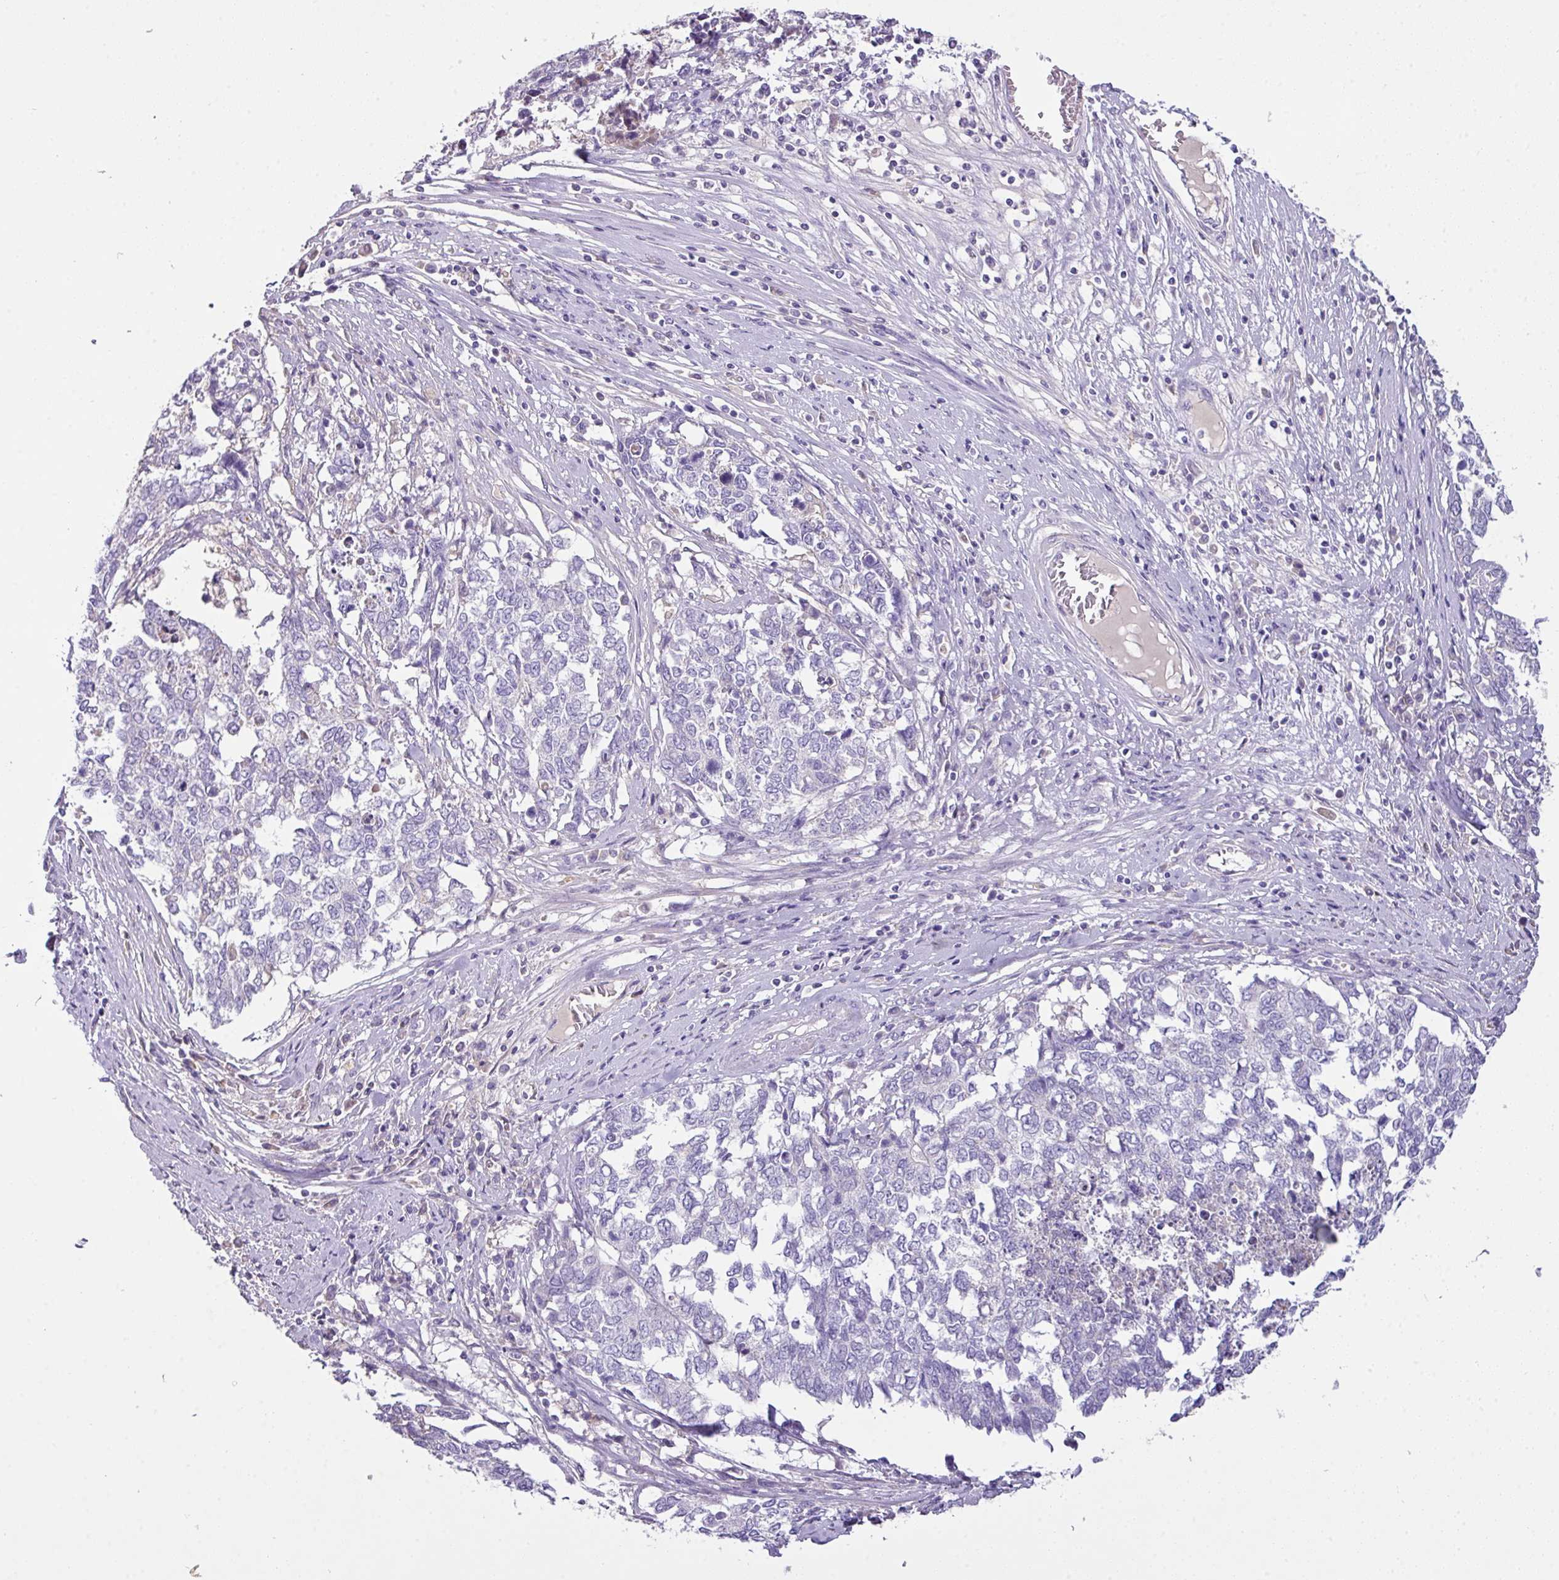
{"staining": {"intensity": "negative", "quantity": "none", "location": "none"}, "tissue": "cervical cancer", "cell_type": "Tumor cells", "image_type": "cancer", "snomed": [{"axis": "morphology", "description": "Squamous cell carcinoma, NOS"}, {"axis": "topography", "description": "Cervix"}], "caption": "Immunohistochemical staining of squamous cell carcinoma (cervical) demonstrates no significant positivity in tumor cells. (DAB IHC with hematoxylin counter stain).", "gene": "OR6C6", "patient": {"sex": "female", "age": 63}}